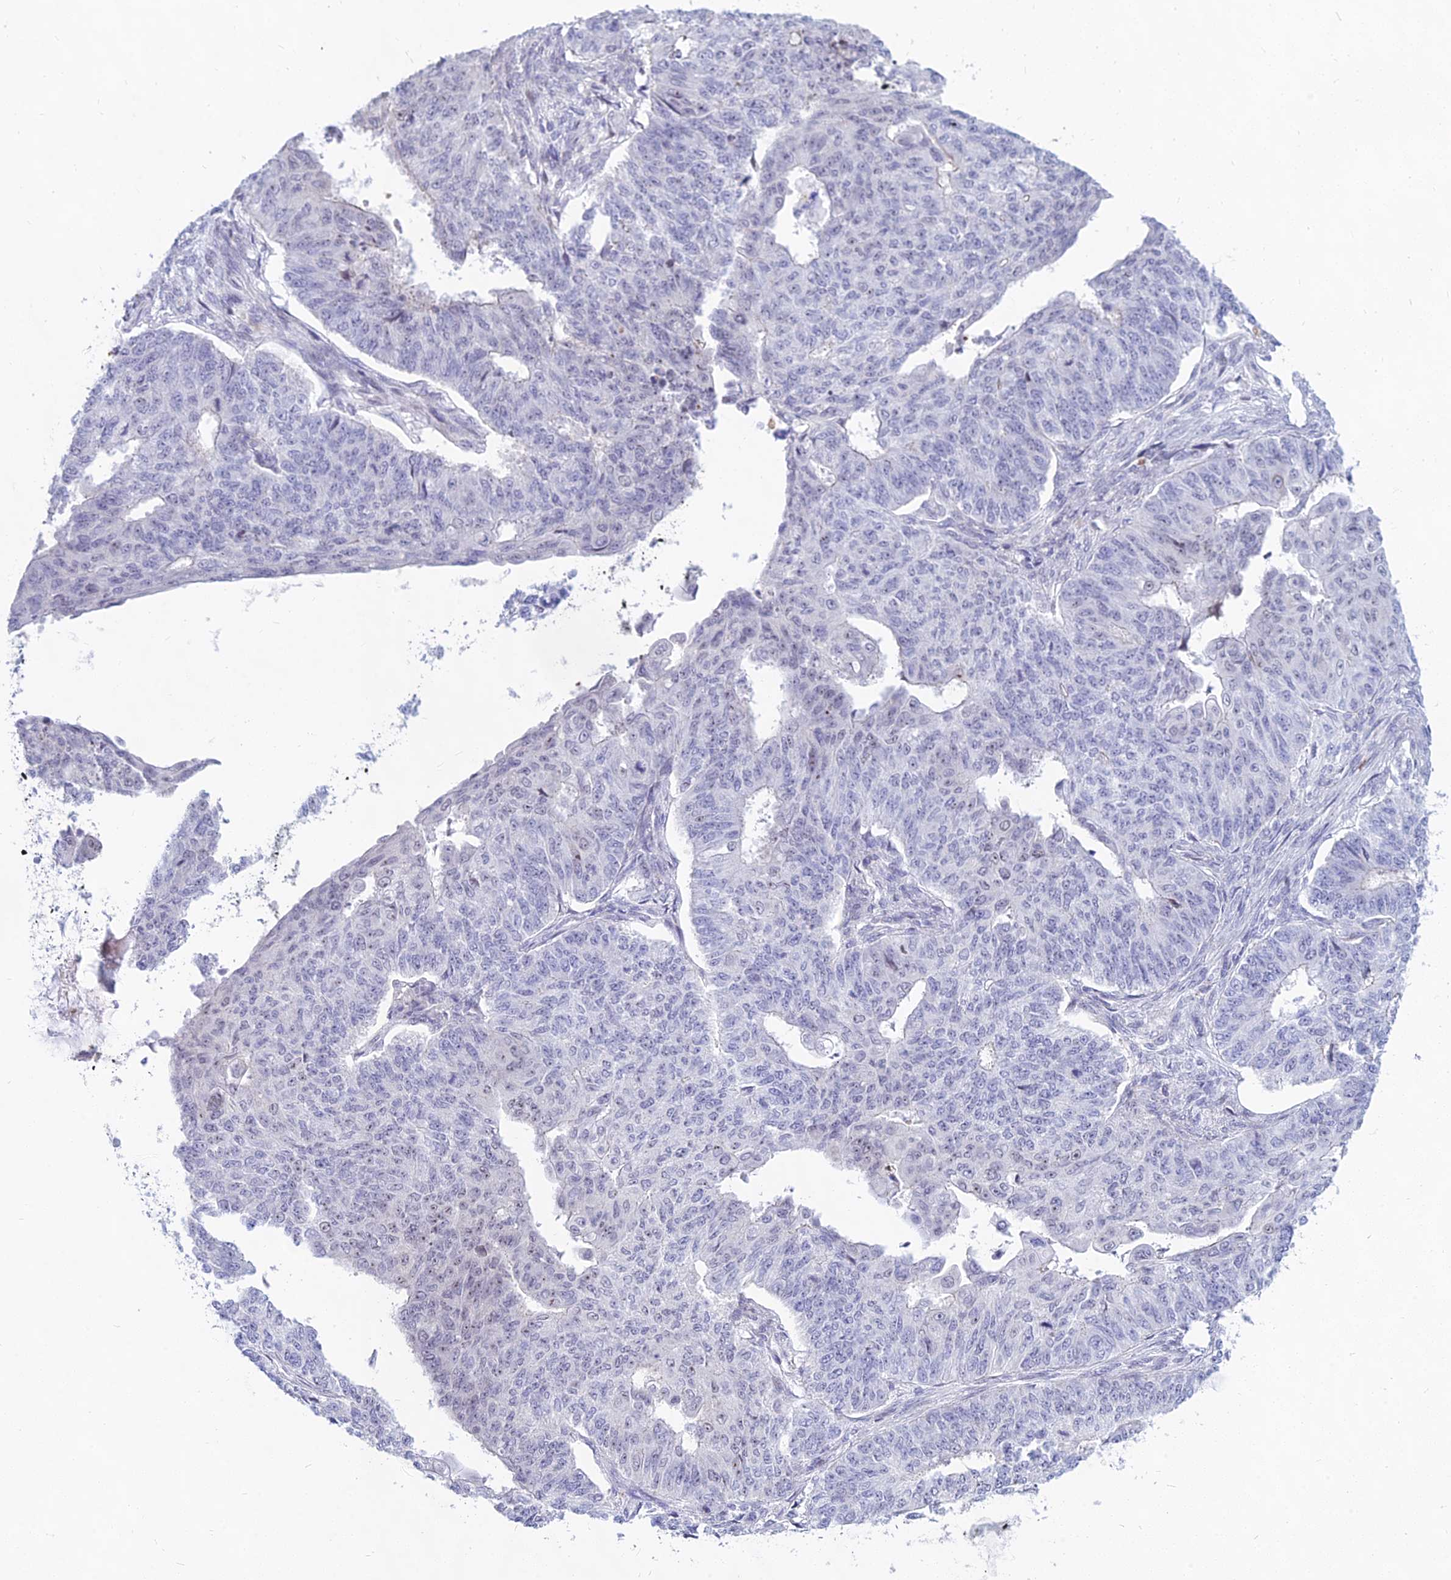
{"staining": {"intensity": "negative", "quantity": "none", "location": "none"}, "tissue": "endometrial cancer", "cell_type": "Tumor cells", "image_type": "cancer", "snomed": [{"axis": "morphology", "description": "Adenocarcinoma, NOS"}, {"axis": "topography", "description": "Endometrium"}], "caption": "Endometrial cancer (adenocarcinoma) was stained to show a protein in brown. There is no significant expression in tumor cells.", "gene": "KRR1", "patient": {"sex": "female", "age": 32}}